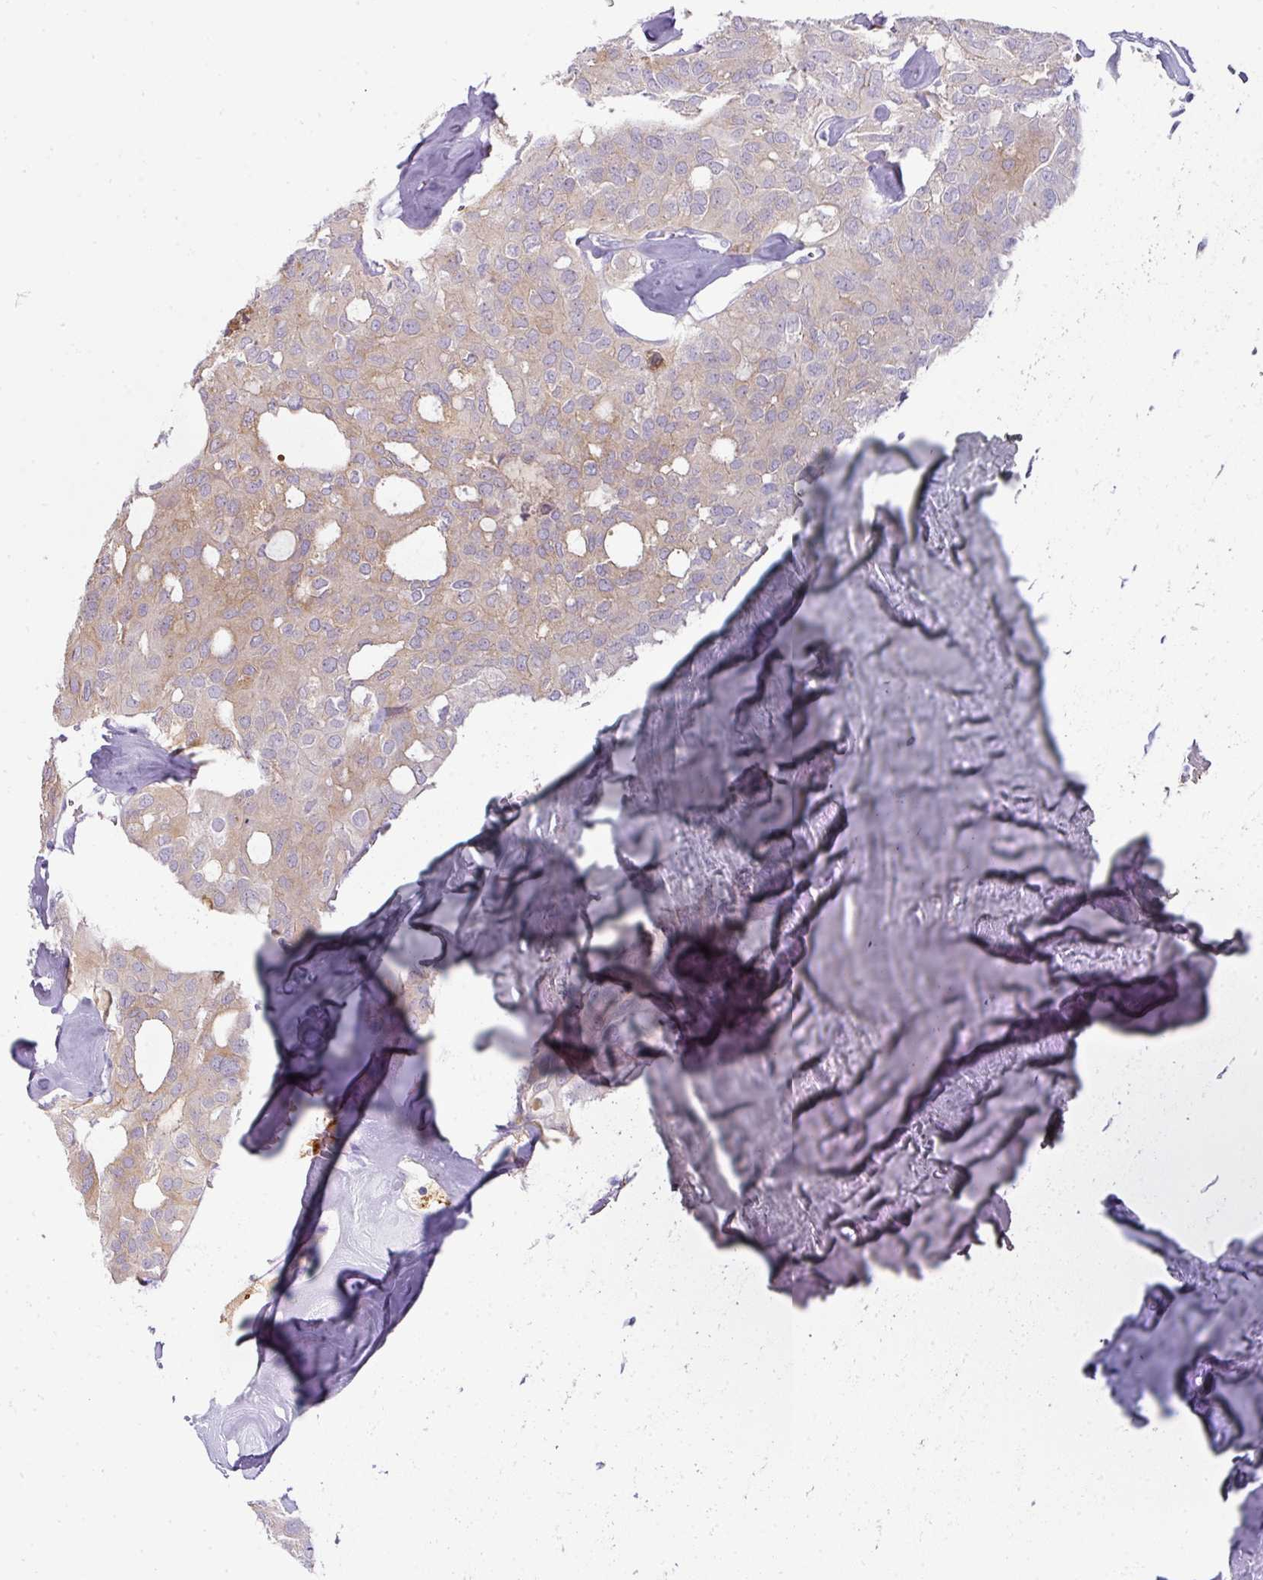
{"staining": {"intensity": "weak", "quantity": "25%-75%", "location": "cytoplasmic/membranous"}, "tissue": "thyroid cancer", "cell_type": "Tumor cells", "image_type": "cancer", "snomed": [{"axis": "morphology", "description": "Follicular adenoma carcinoma, NOS"}, {"axis": "topography", "description": "Thyroid gland"}], "caption": "Protein staining of thyroid cancer tissue demonstrates weak cytoplasmic/membranous positivity in approximately 25%-75% of tumor cells.", "gene": "FGF17", "patient": {"sex": "male", "age": 75}}